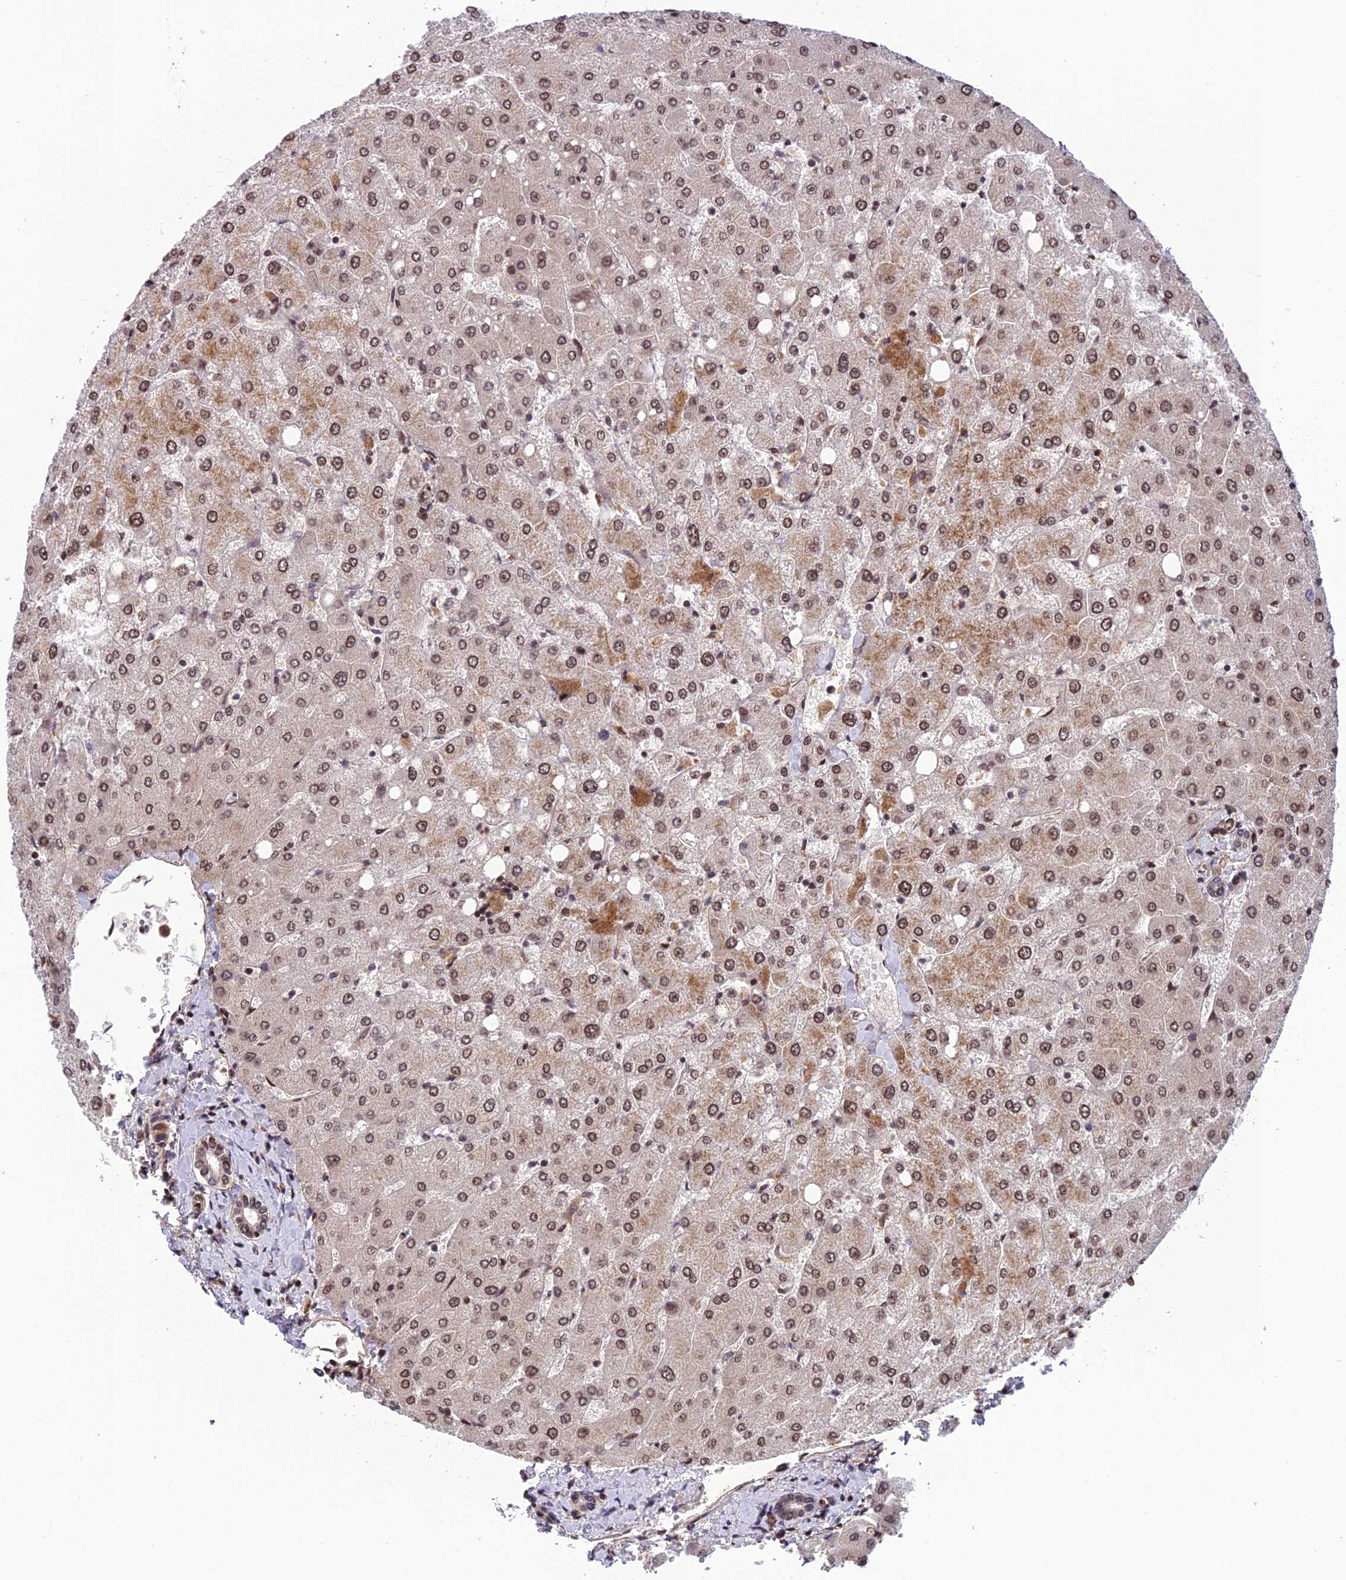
{"staining": {"intensity": "weak", "quantity": ">75%", "location": "nuclear"}, "tissue": "liver", "cell_type": "Cholangiocytes", "image_type": "normal", "snomed": [{"axis": "morphology", "description": "Normal tissue, NOS"}, {"axis": "topography", "description": "Liver"}], "caption": "Protein expression analysis of normal human liver reveals weak nuclear staining in about >75% of cholangiocytes.", "gene": "SMIM7", "patient": {"sex": "female", "age": 54}}